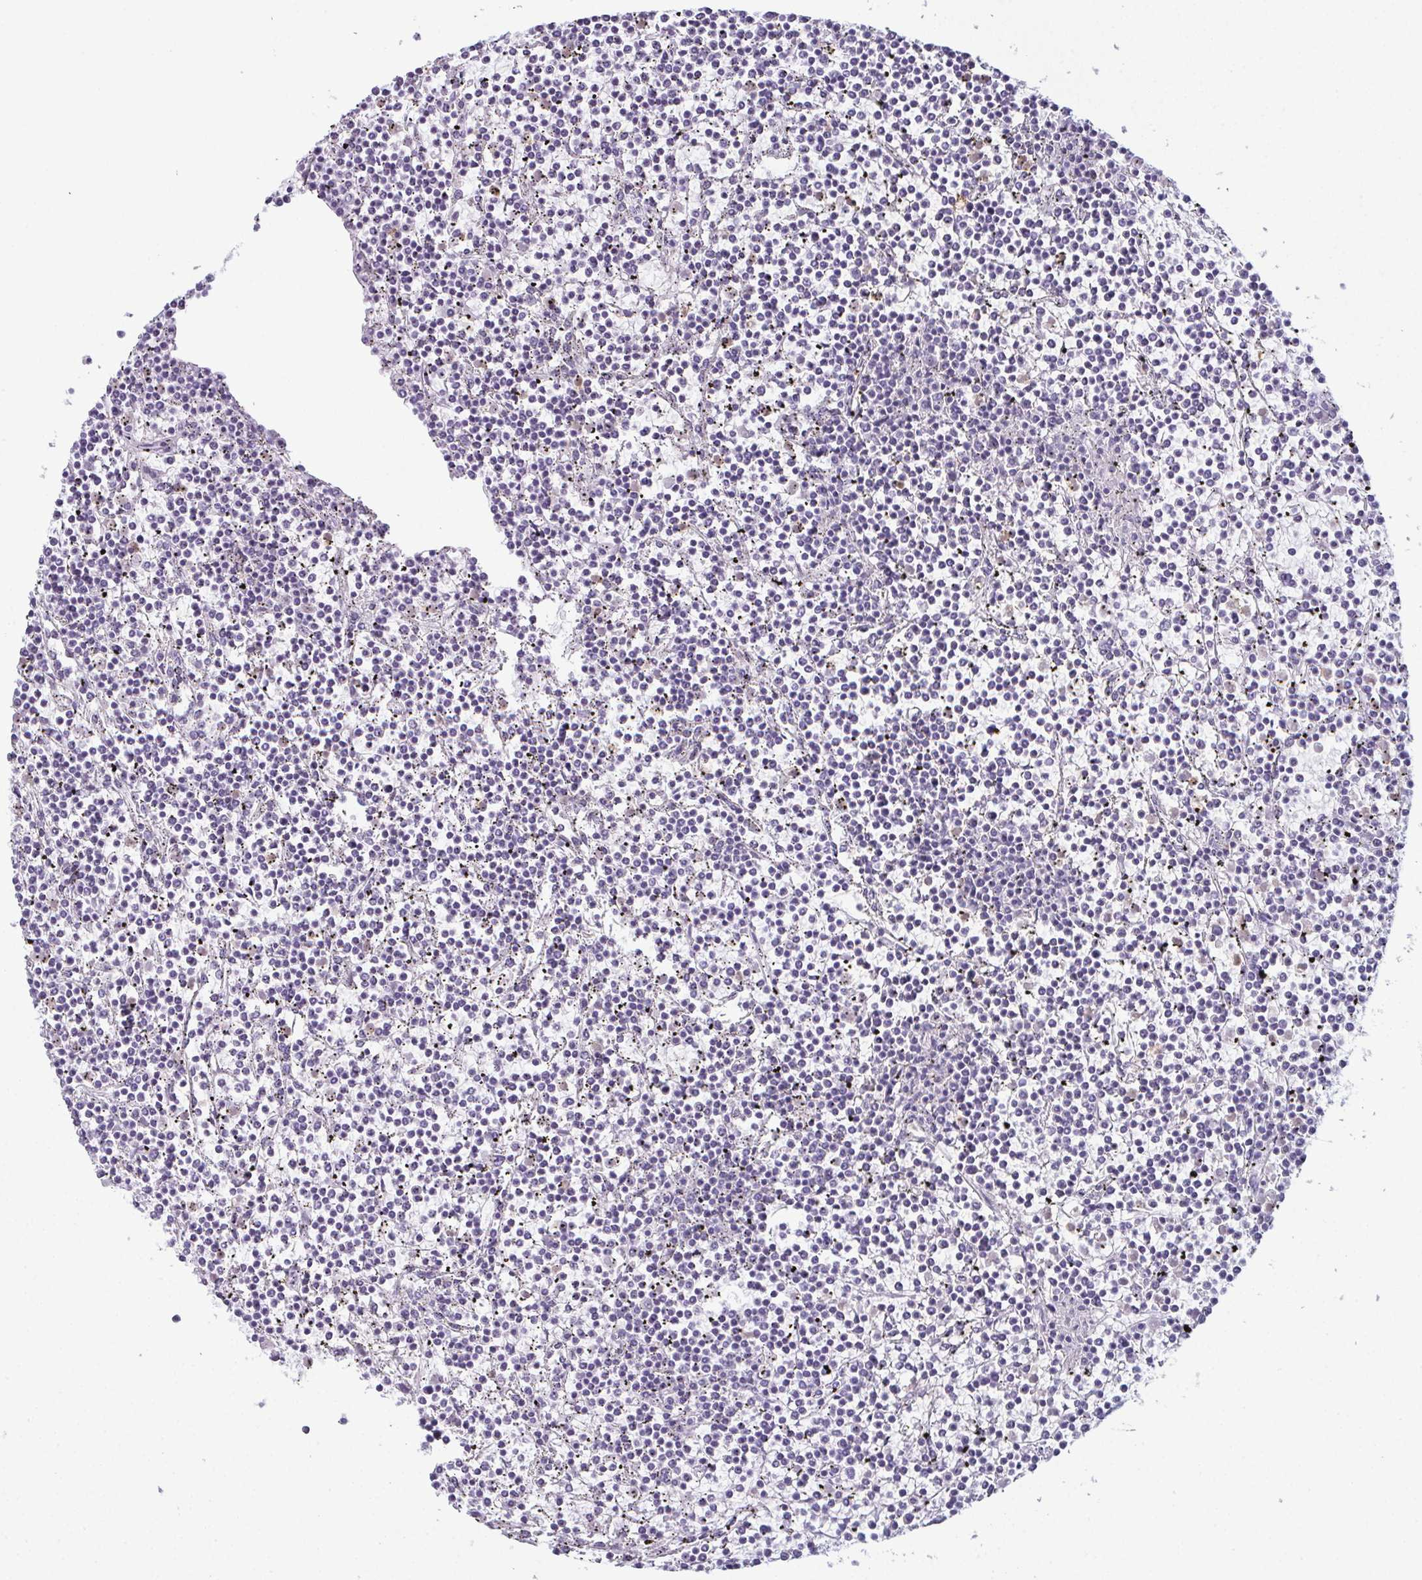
{"staining": {"intensity": "negative", "quantity": "none", "location": "none"}, "tissue": "lymphoma", "cell_type": "Tumor cells", "image_type": "cancer", "snomed": [{"axis": "morphology", "description": "Malignant lymphoma, non-Hodgkin's type, Low grade"}, {"axis": "topography", "description": "Spleen"}], "caption": "A micrograph of low-grade malignant lymphoma, non-Hodgkin's type stained for a protein demonstrates no brown staining in tumor cells.", "gene": "CDA", "patient": {"sex": "female", "age": 19}}